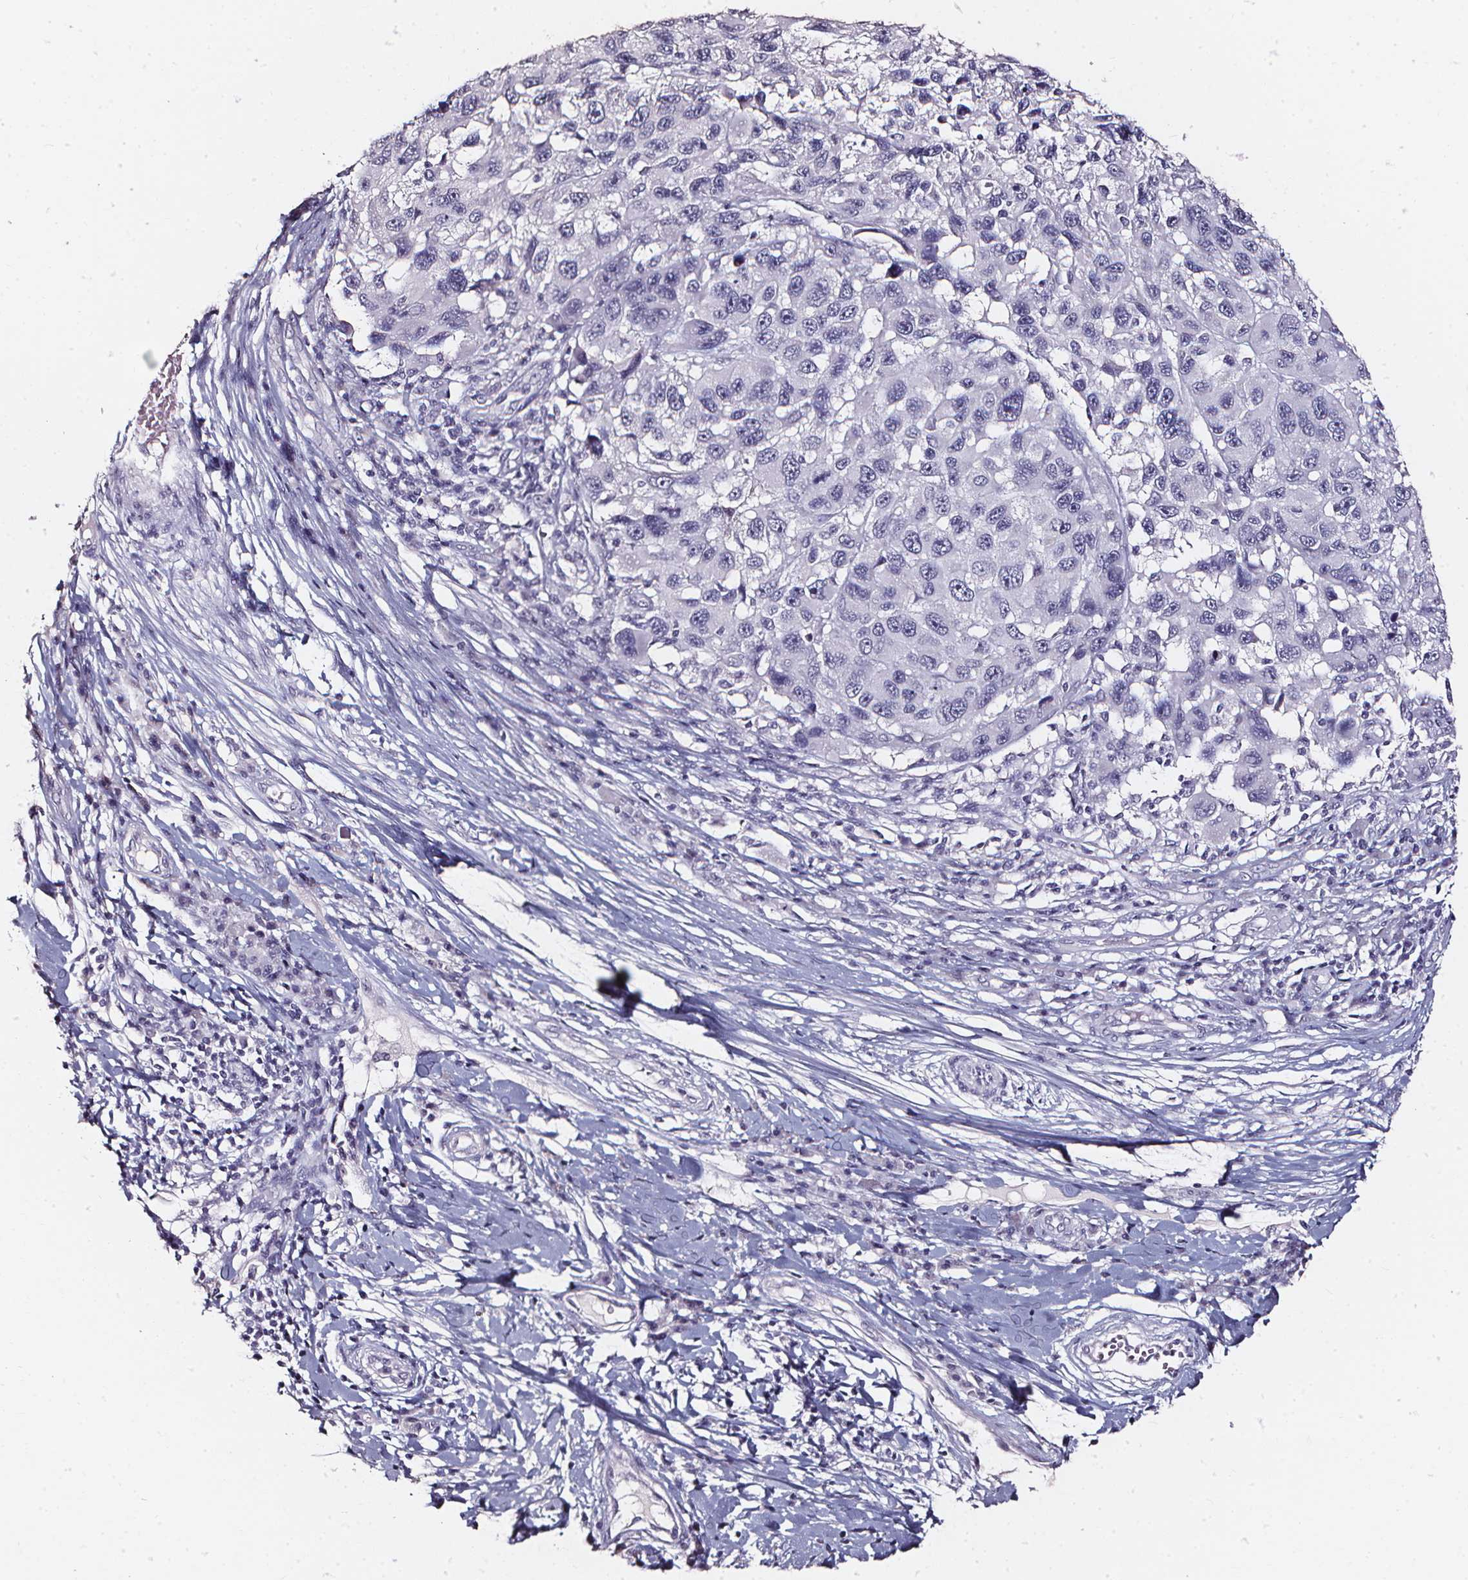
{"staining": {"intensity": "negative", "quantity": "none", "location": "none"}, "tissue": "melanoma", "cell_type": "Tumor cells", "image_type": "cancer", "snomed": [{"axis": "morphology", "description": "Malignant melanoma, NOS"}, {"axis": "topography", "description": "Skin"}], "caption": "Immunohistochemistry (IHC) histopathology image of neoplastic tissue: human melanoma stained with DAB exhibits no significant protein positivity in tumor cells.", "gene": "DEFA5", "patient": {"sex": "male", "age": 53}}